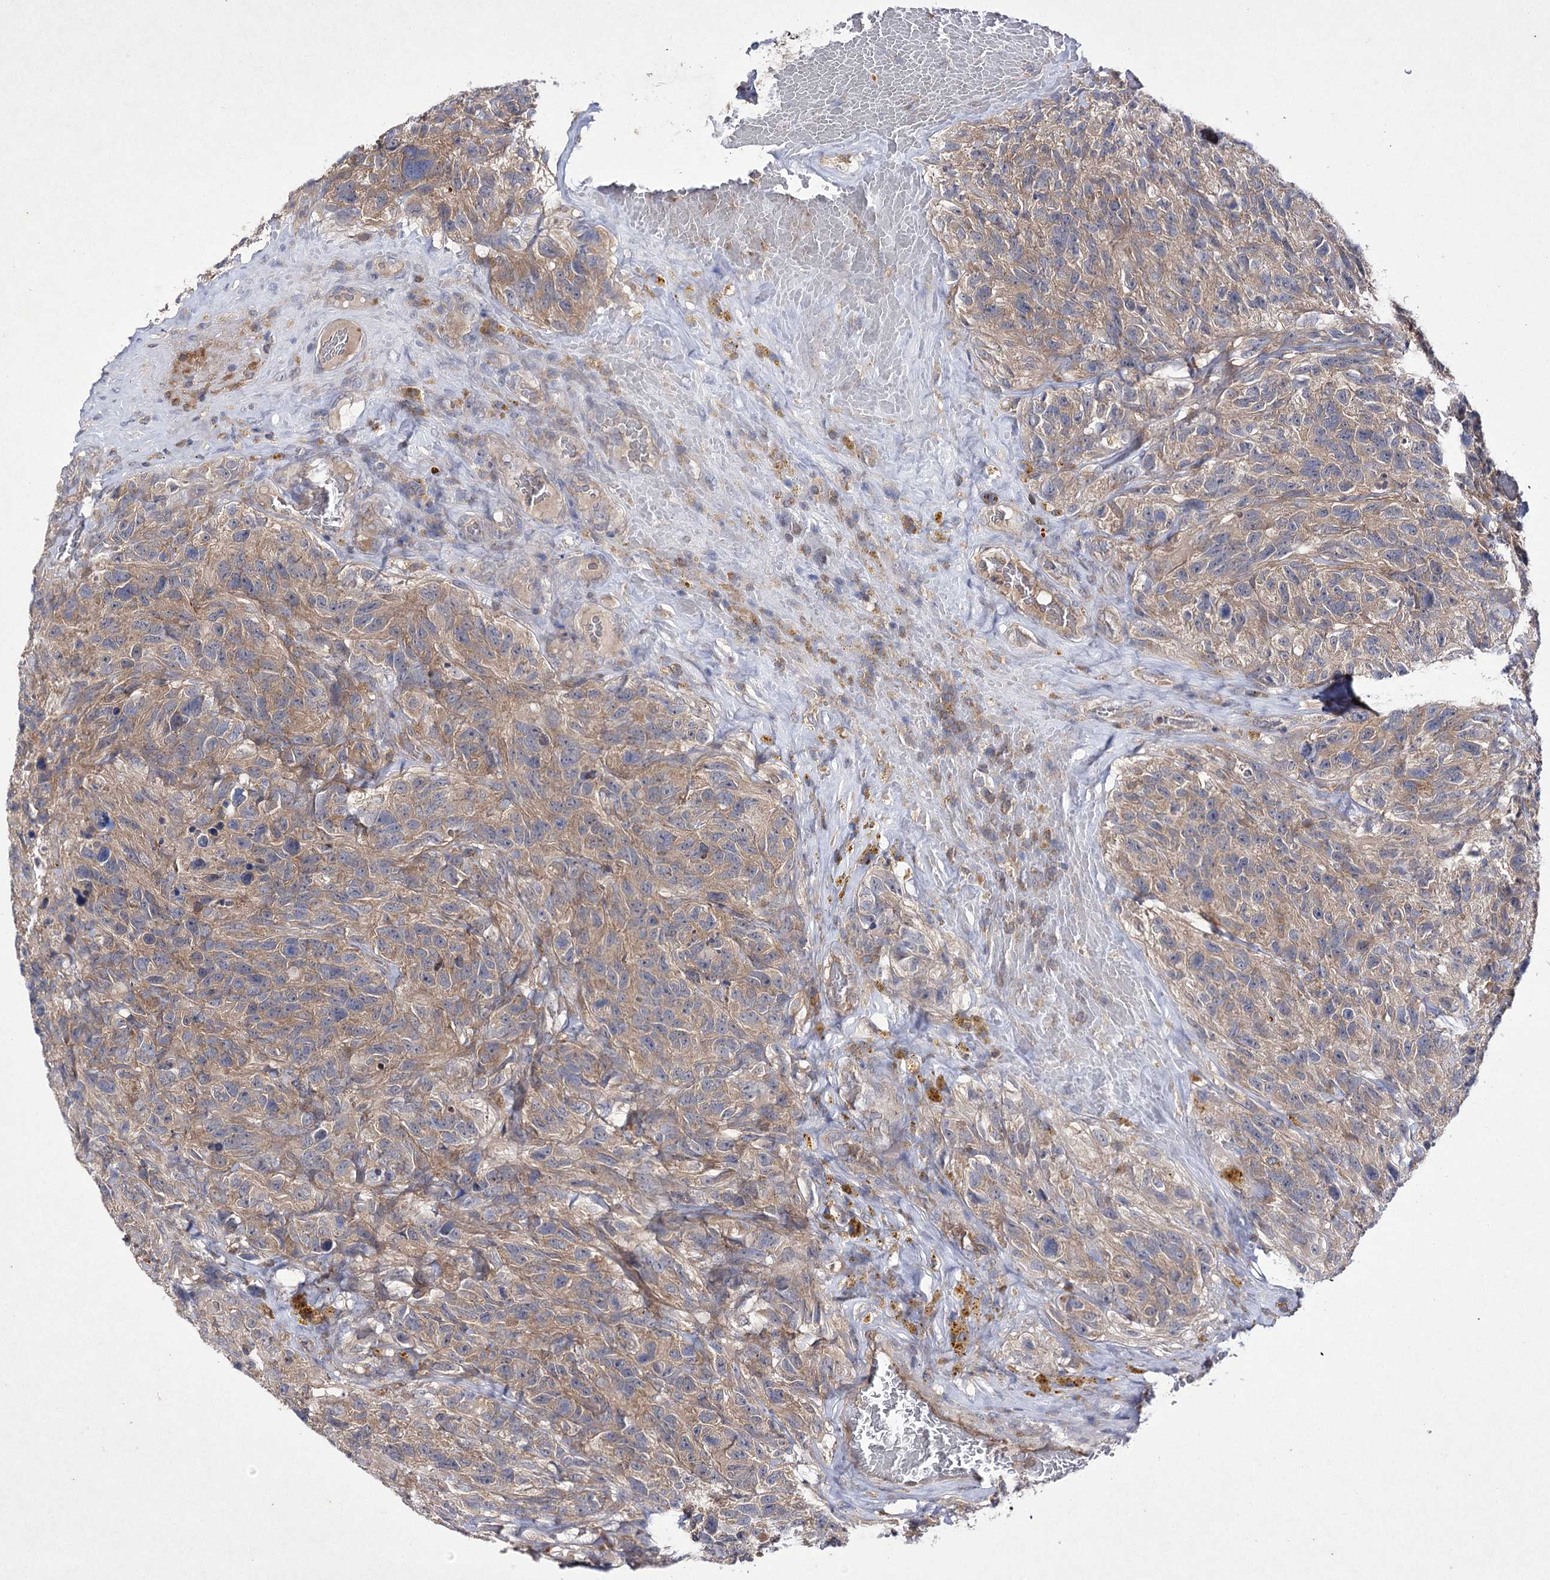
{"staining": {"intensity": "moderate", "quantity": ">75%", "location": "cytoplasmic/membranous"}, "tissue": "glioma", "cell_type": "Tumor cells", "image_type": "cancer", "snomed": [{"axis": "morphology", "description": "Glioma, malignant, High grade"}, {"axis": "topography", "description": "Brain"}], "caption": "Brown immunohistochemical staining in malignant glioma (high-grade) shows moderate cytoplasmic/membranous positivity in about >75% of tumor cells.", "gene": "BCR", "patient": {"sex": "male", "age": 69}}